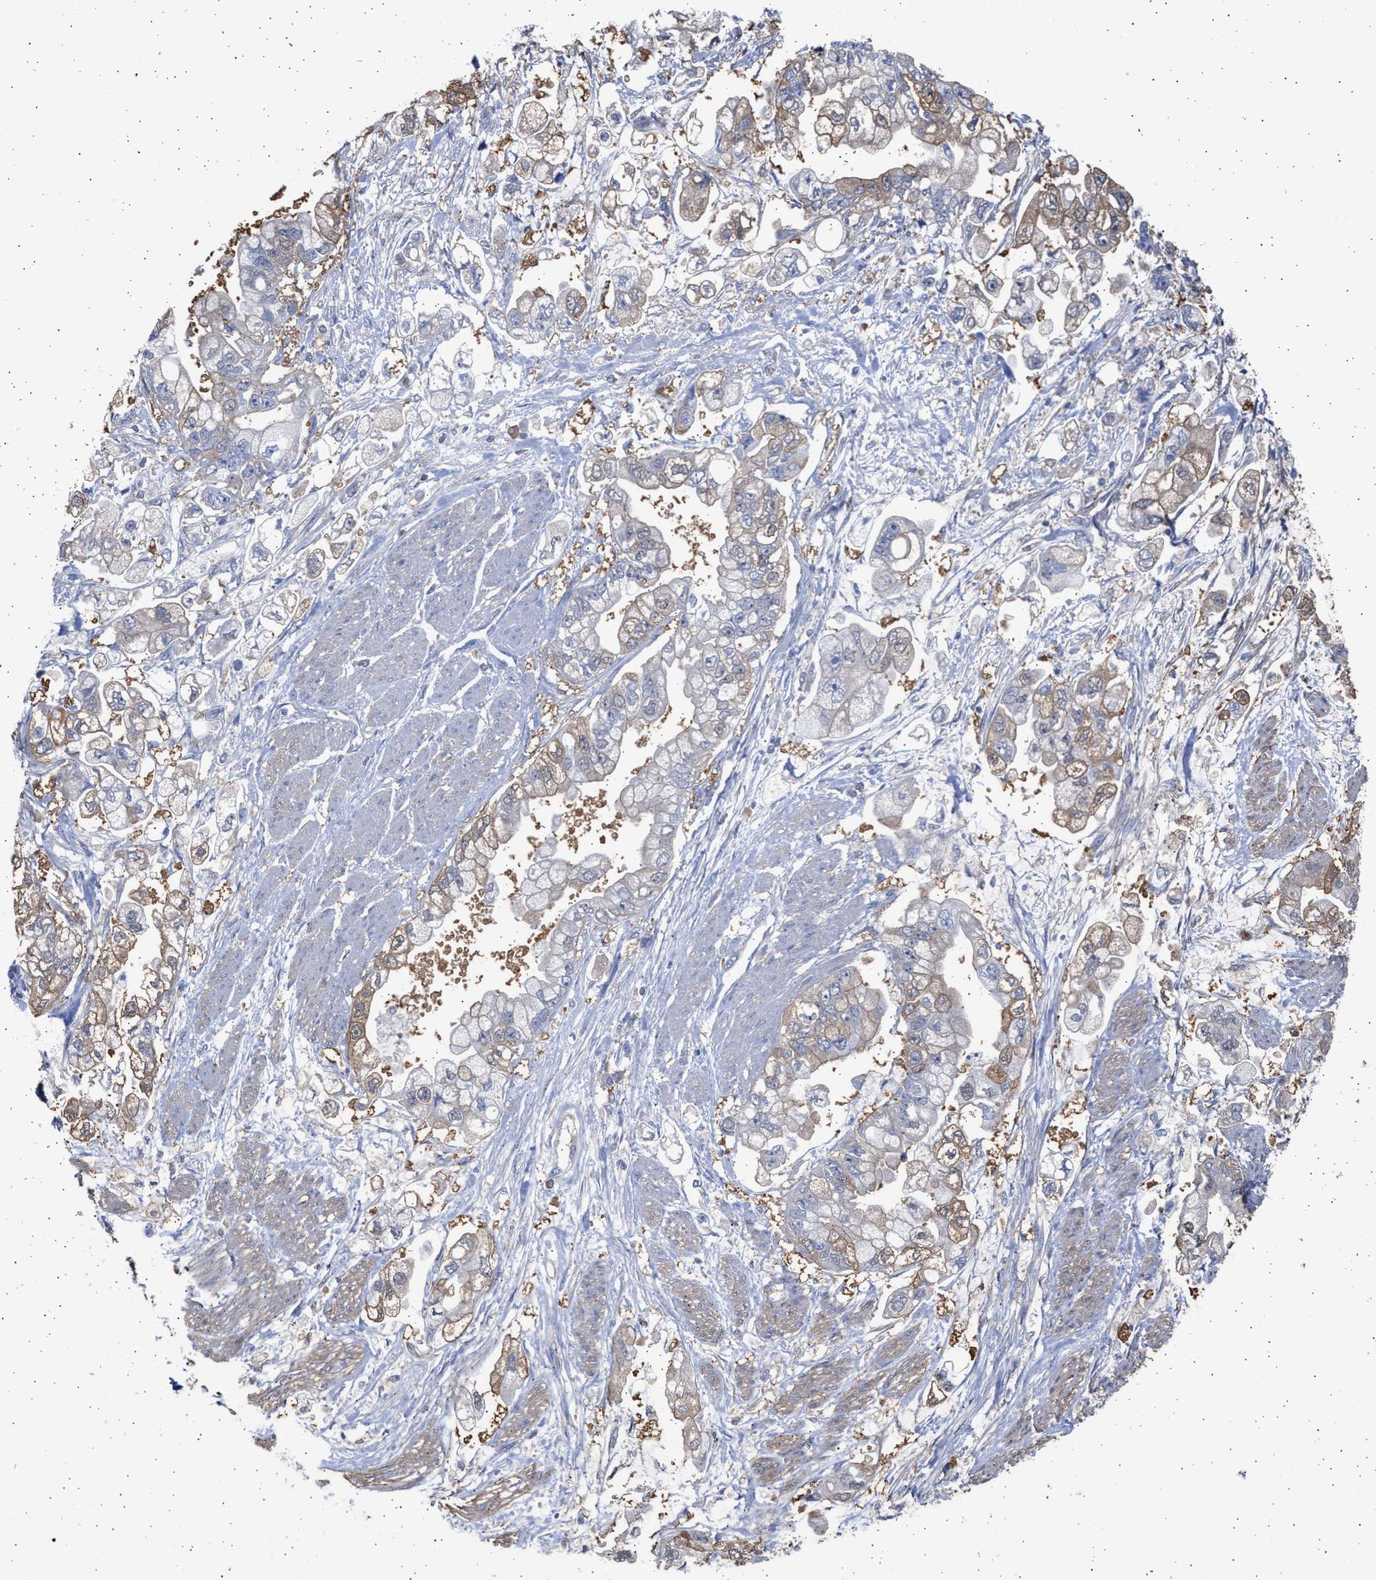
{"staining": {"intensity": "weak", "quantity": "25%-75%", "location": "cytoplasmic/membranous"}, "tissue": "stomach cancer", "cell_type": "Tumor cells", "image_type": "cancer", "snomed": [{"axis": "morphology", "description": "Normal tissue, NOS"}, {"axis": "morphology", "description": "Adenocarcinoma, NOS"}, {"axis": "topography", "description": "Stomach"}], "caption": "Brown immunohistochemical staining in stomach adenocarcinoma demonstrates weak cytoplasmic/membranous expression in about 25%-75% of tumor cells.", "gene": "ALDOC", "patient": {"sex": "male", "age": 62}}